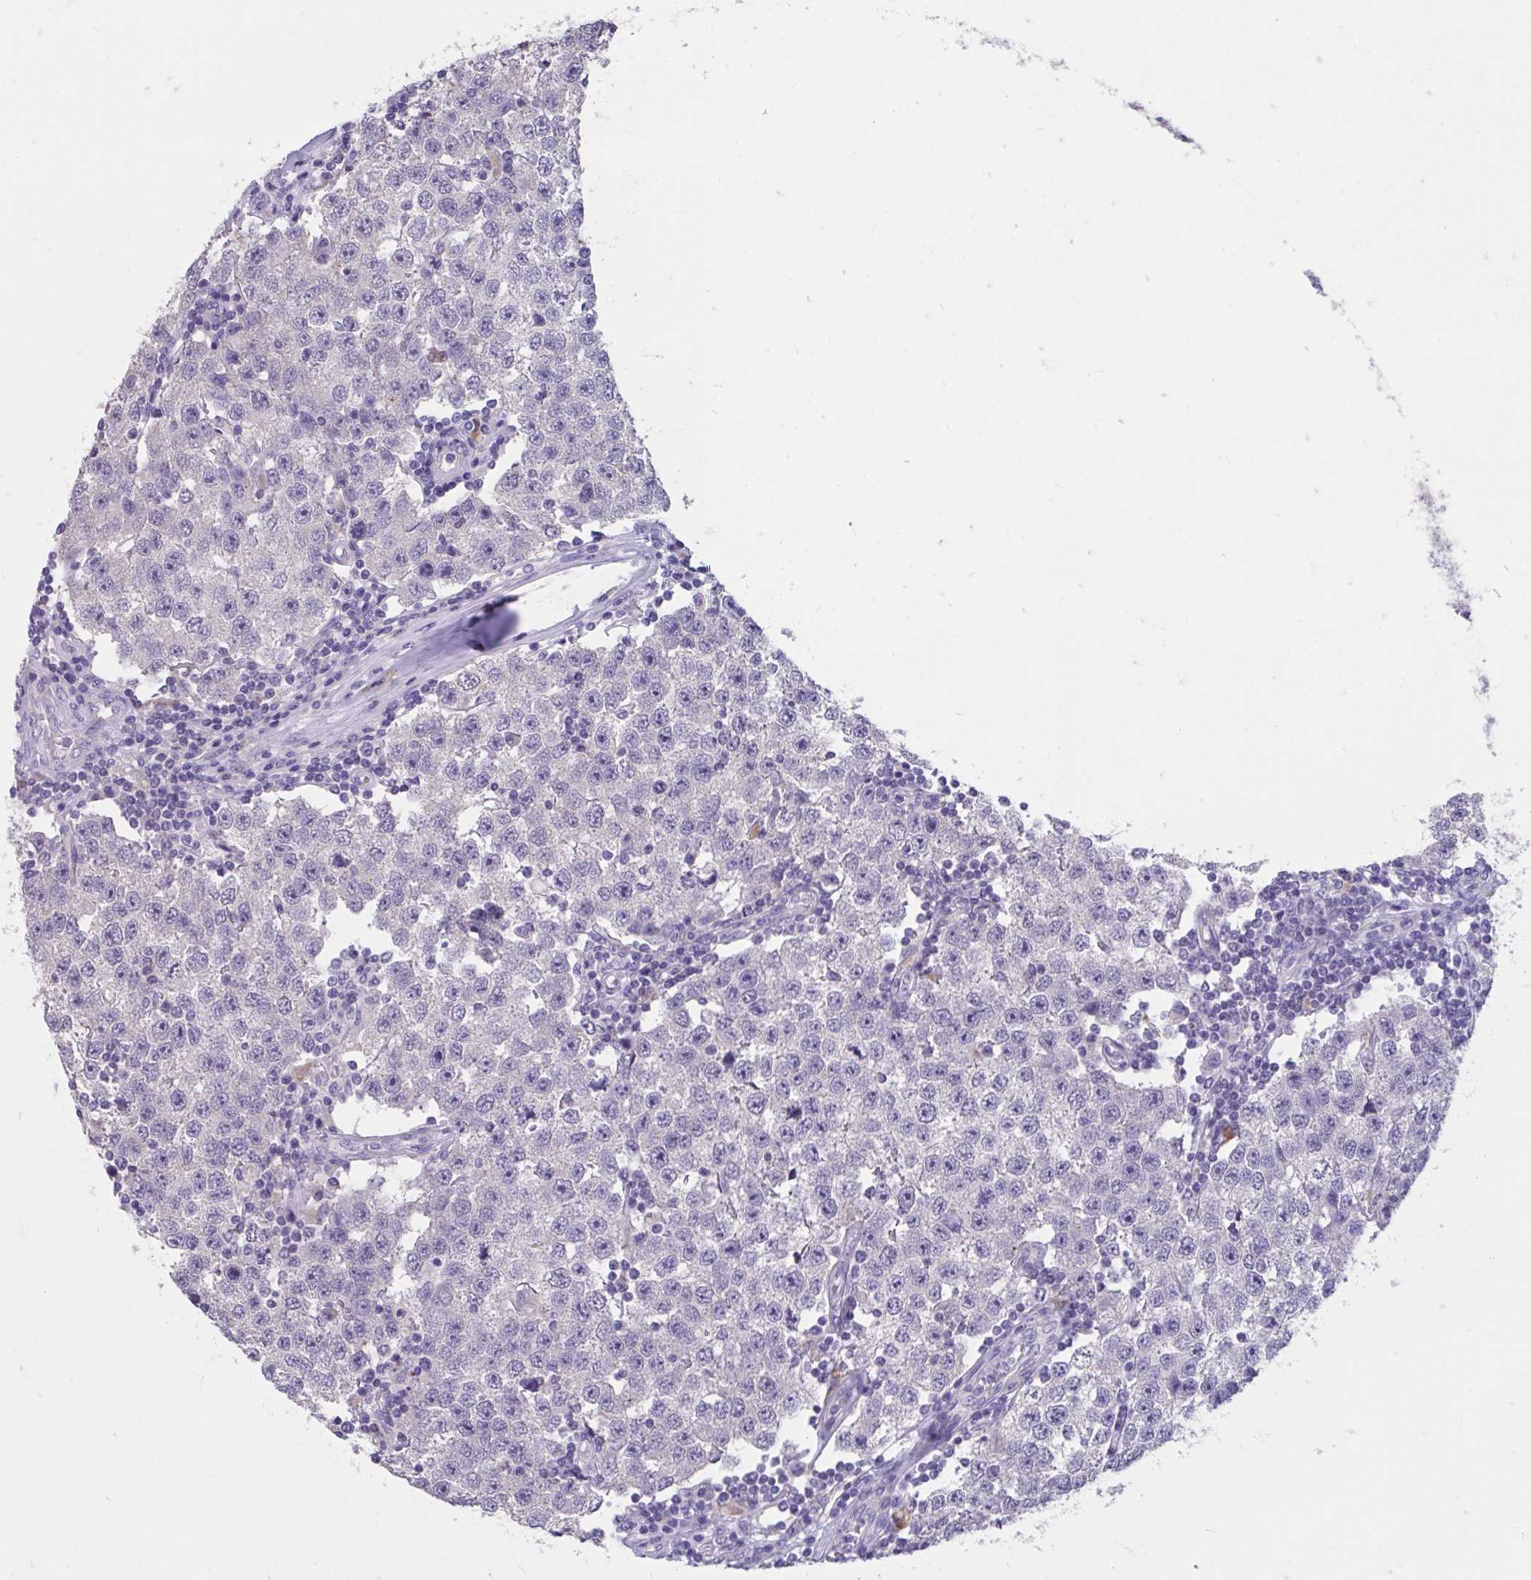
{"staining": {"intensity": "negative", "quantity": "none", "location": "none"}, "tissue": "testis cancer", "cell_type": "Tumor cells", "image_type": "cancer", "snomed": [{"axis": "morphology", "description": "Seminoma, NOS"}, {"axis": "topography", "description": "Testis"}], "caption": "Immunohistochemical staining of human testis cancer (seminoma) demonstrates no significant positivity in tumor cells.", "gene": "GPR162", "patient": {"sex": "male", "age": 34}}